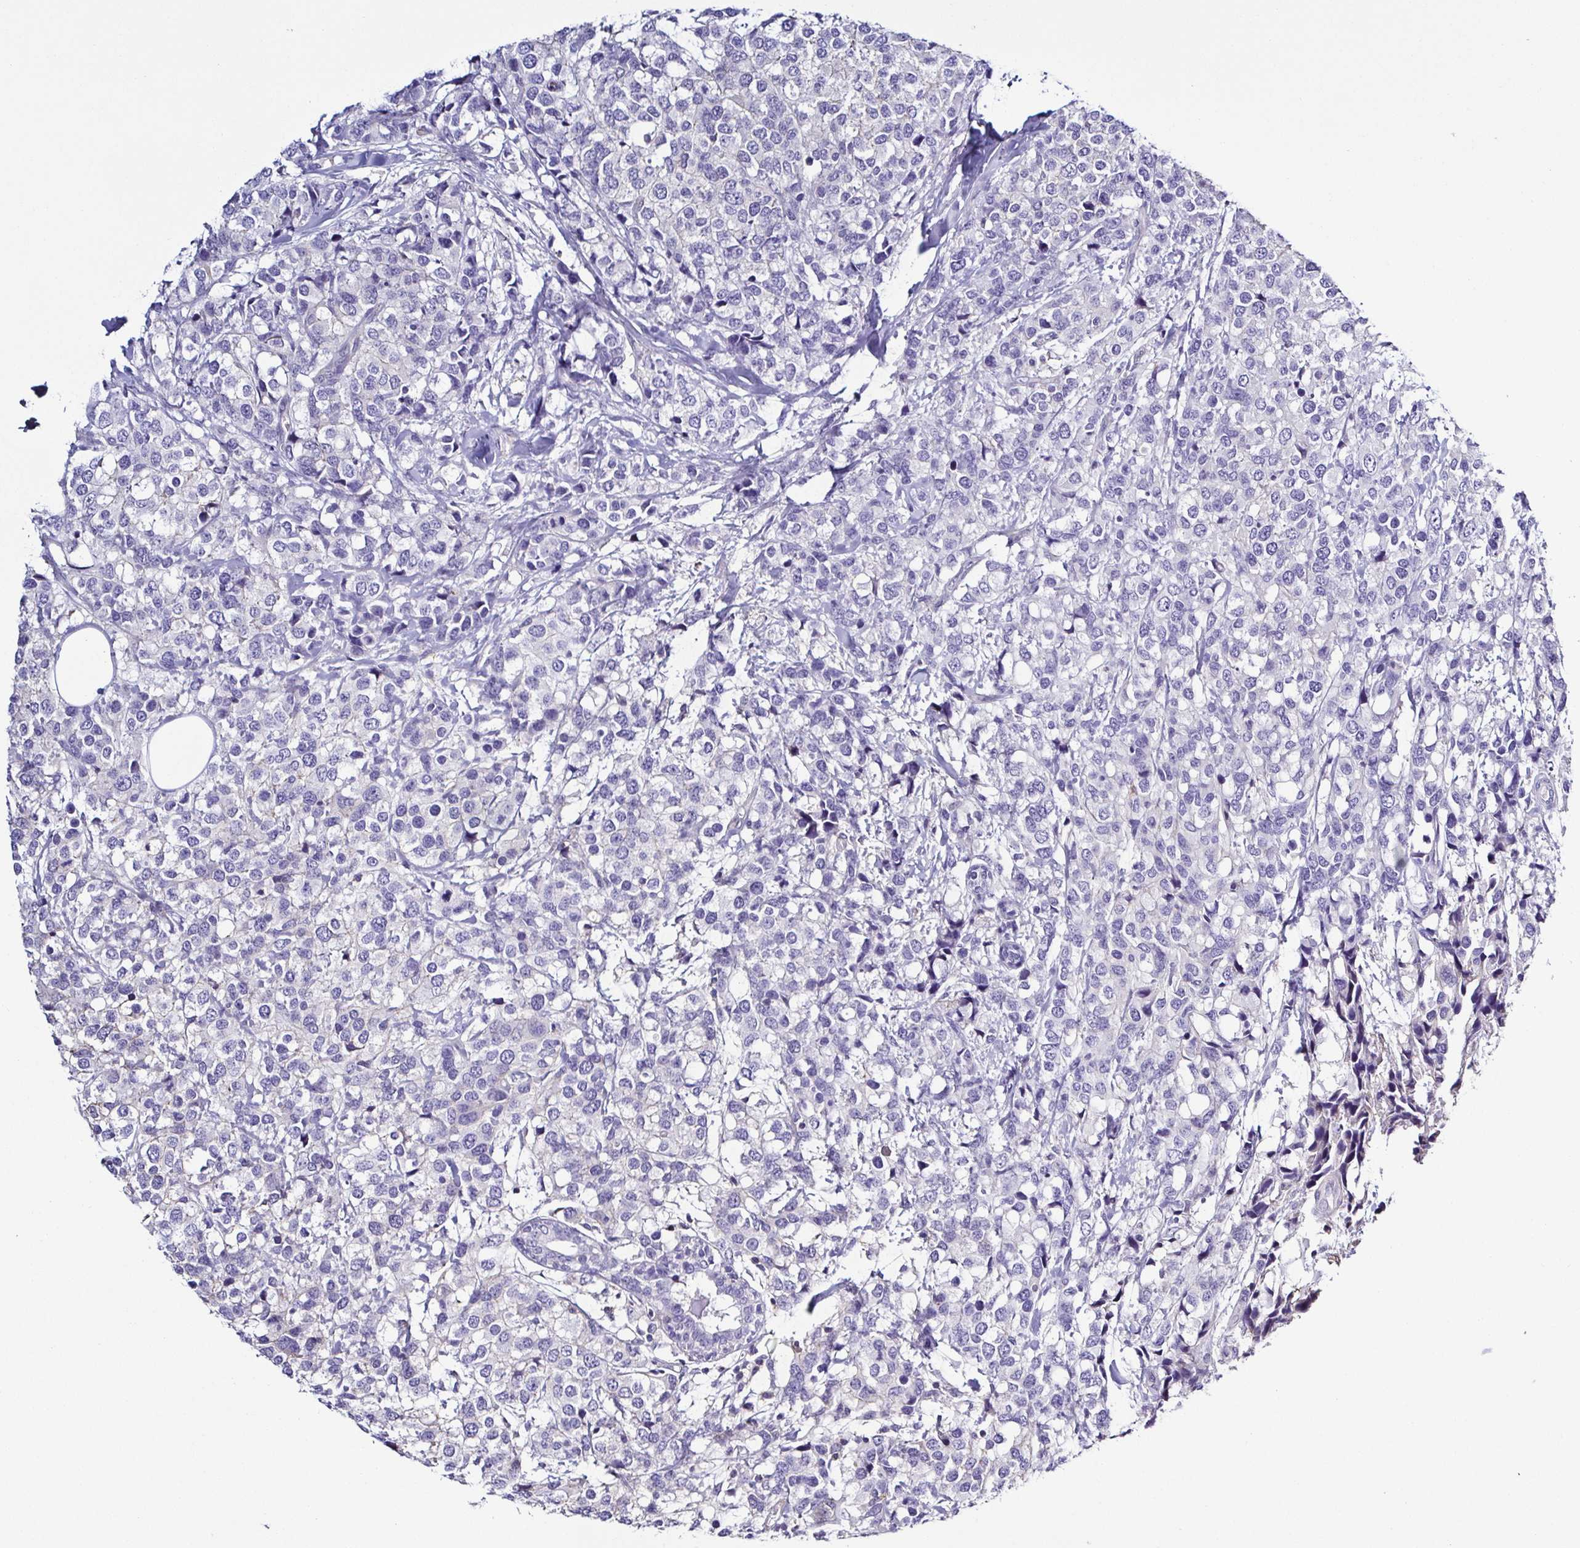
{"staining": {"intensity": "negative", "quantity": "none", "location": "none"}, "tissue": "breast cancer", "cell_type": "Tumor cells", "image_type": "cancer", "snomed": [{"axis": "morphology", "description": "Lobular carcinoma"}, {"axis": "topography", "description": "Breast"}], "caption": "An immunohistochemistry histopathology image of breast lobular carcinoma is shown. There is no staining in tumor cells of breast lobular carcinoma.", "gene": "TNNT2", "patient": {"sex": "female", "age": 59}}